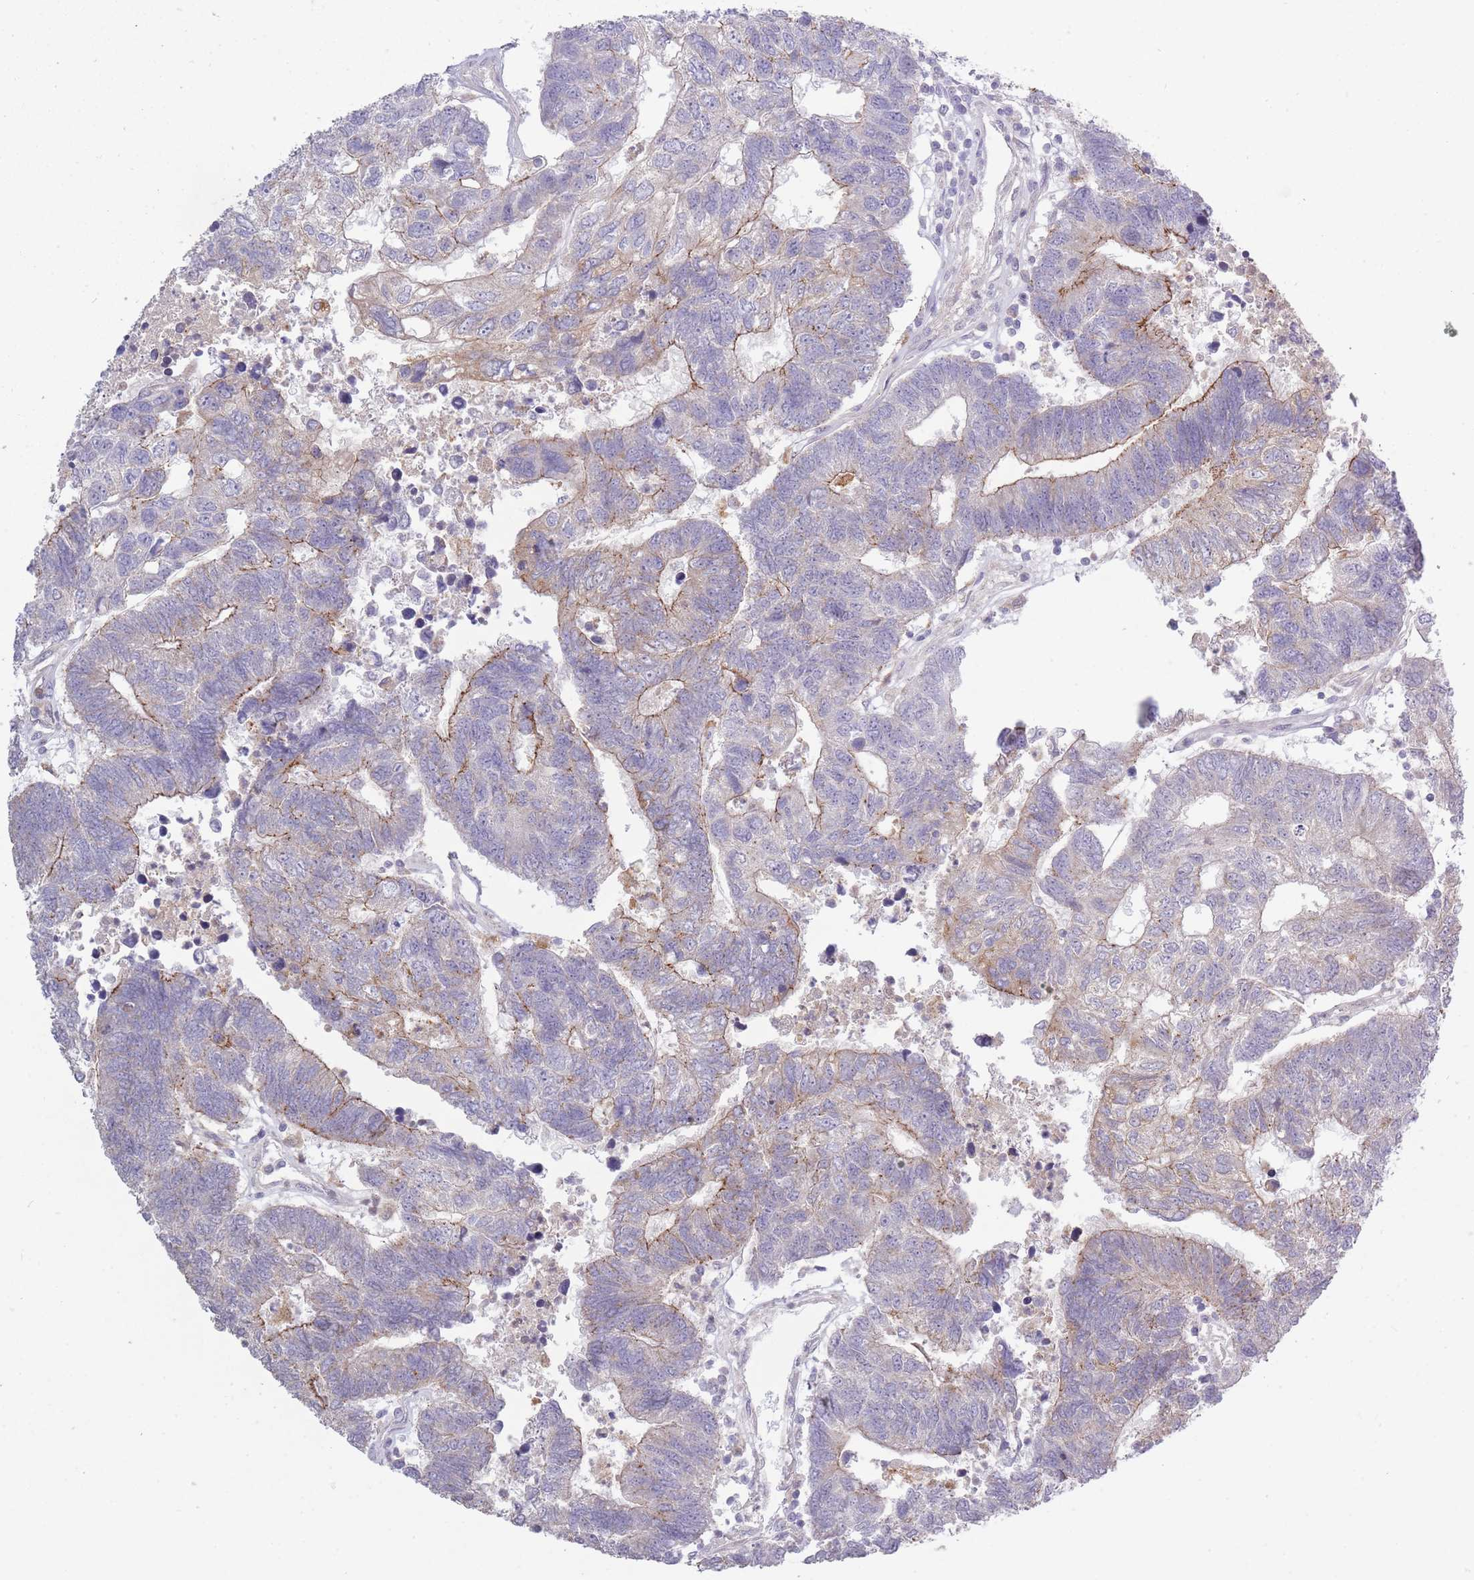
{"staining": {"intensity": "moderate", "quantity": "25%-75%", "location": "cytoplasmic/membranous"}, "tissue": "colorectal cancer", "cell_type": "Tumor cells", "image_type": "cancer", "snomed": [{"axis": "morphology", "description": "Adenocarcinoma, NOS"}, {"axis": "topography", "description": "Colon"}], "caption": "The photomicrograph demonstrates a brown stain indicating the presence of a protein in the cytoplasmic/membranous of tumor cells in colorectal cancer. (DAB (3,3'-diaminobenzidine) IHC with brightfield microscopy, high magnification).", "gene": "TRIM61", "patient": {"sex": "female", "age": 48}}